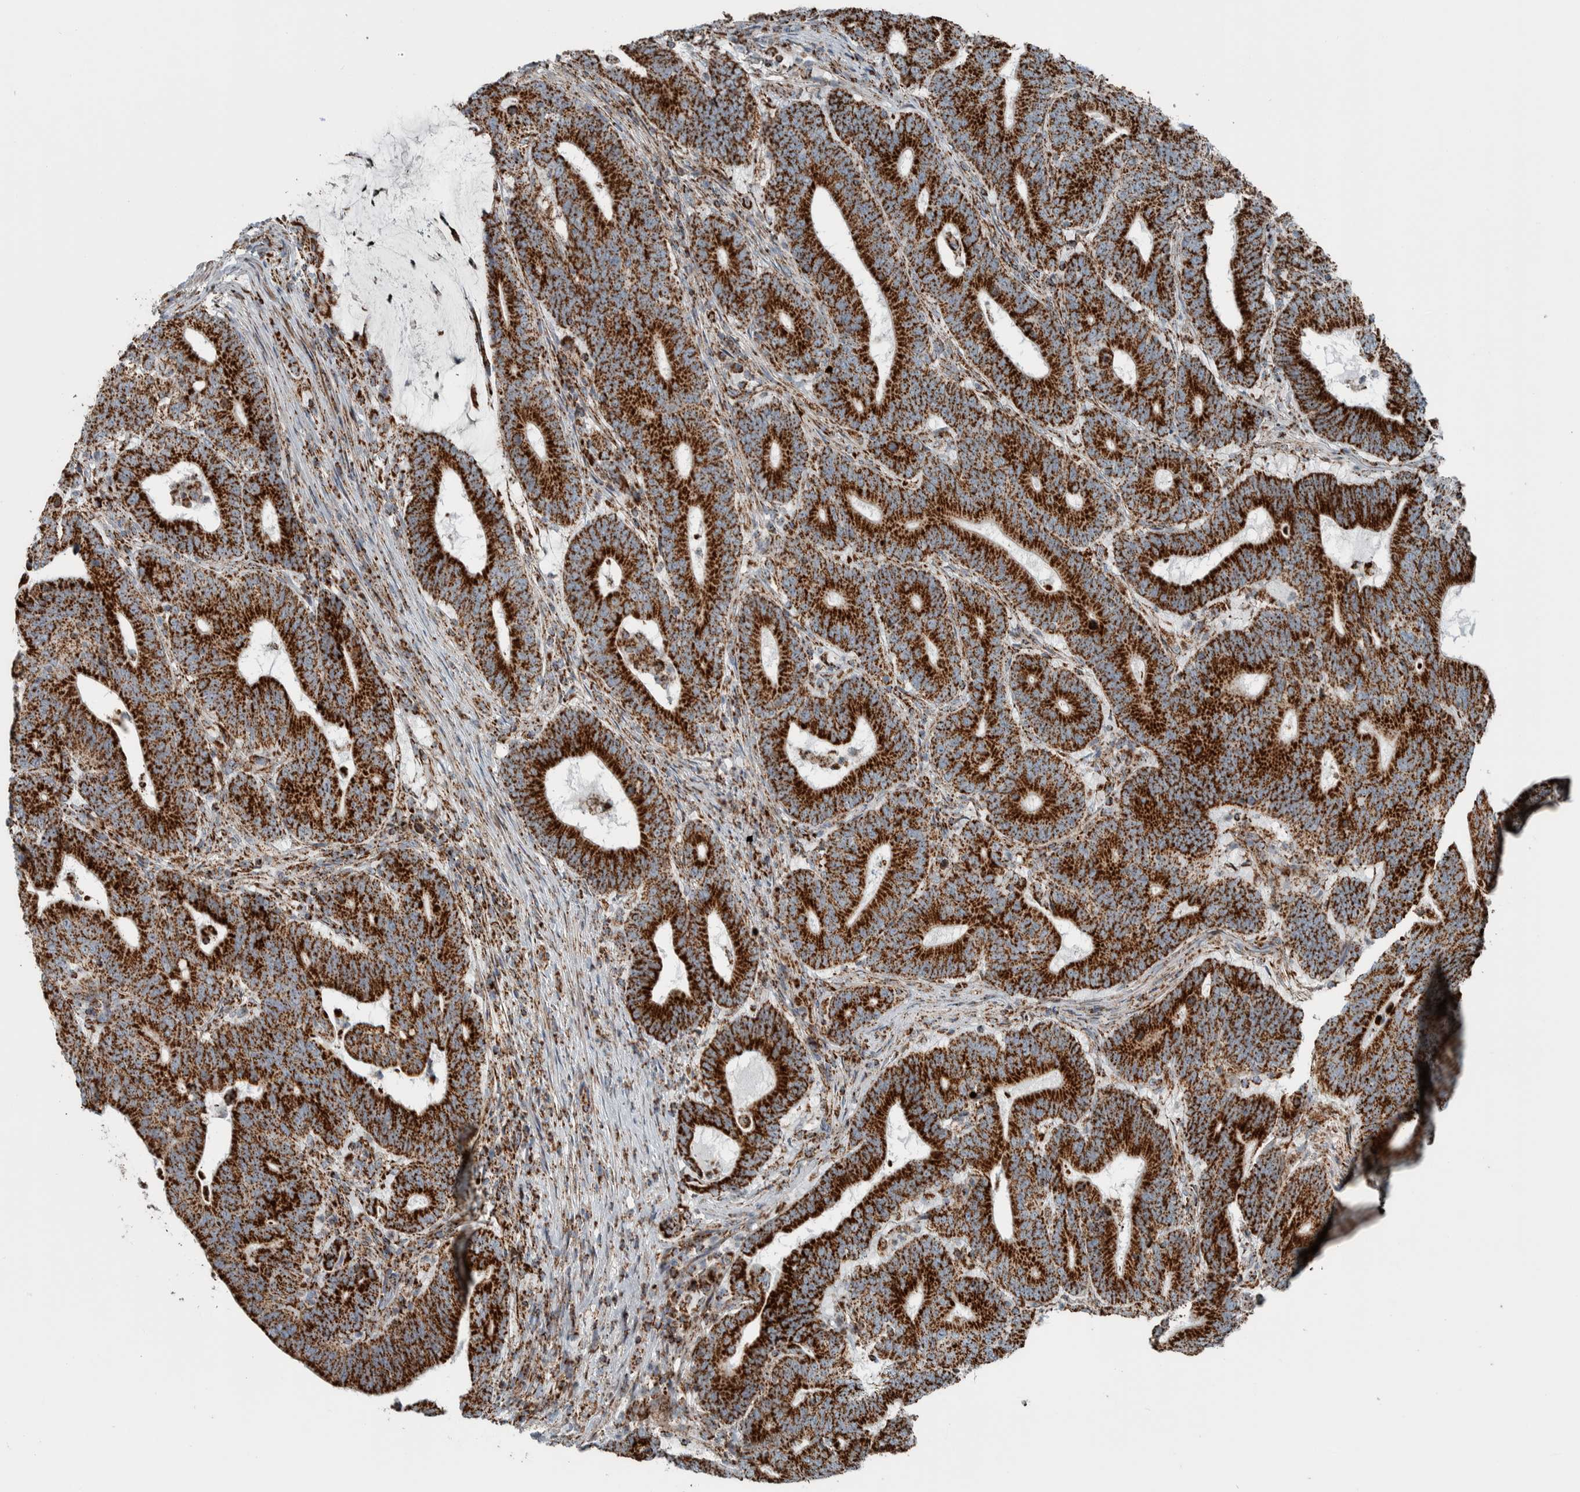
{"staining": {"intensity": "strong", "quantity": ">75%", "location": "cytoplasmic/membranous"}, "tissue": "colorectal cancer", "cell_type": "Tumor cells", "image_type": "cancer", "snomed": [{"axis": "morphology", "description": "Adenocarcinoma, NOS"}, {"axis": "topography", "description": "Colon"}], "caption": "Colorectal cancer stained with DAB immunohistochemistry (IHC) reveals high levels of strong cytoplasmic/membranous positivity in approximately >75% of tumor cells. The staining was performed using DAB (3,3'-diaminobenzidine) to visualize the protein expression in brown, while the nuclei were stained in blue with hematoxylin (Magnification: 20x).", "gene": "CNTROB", "patient": {"sex": "female", "age": 66}}